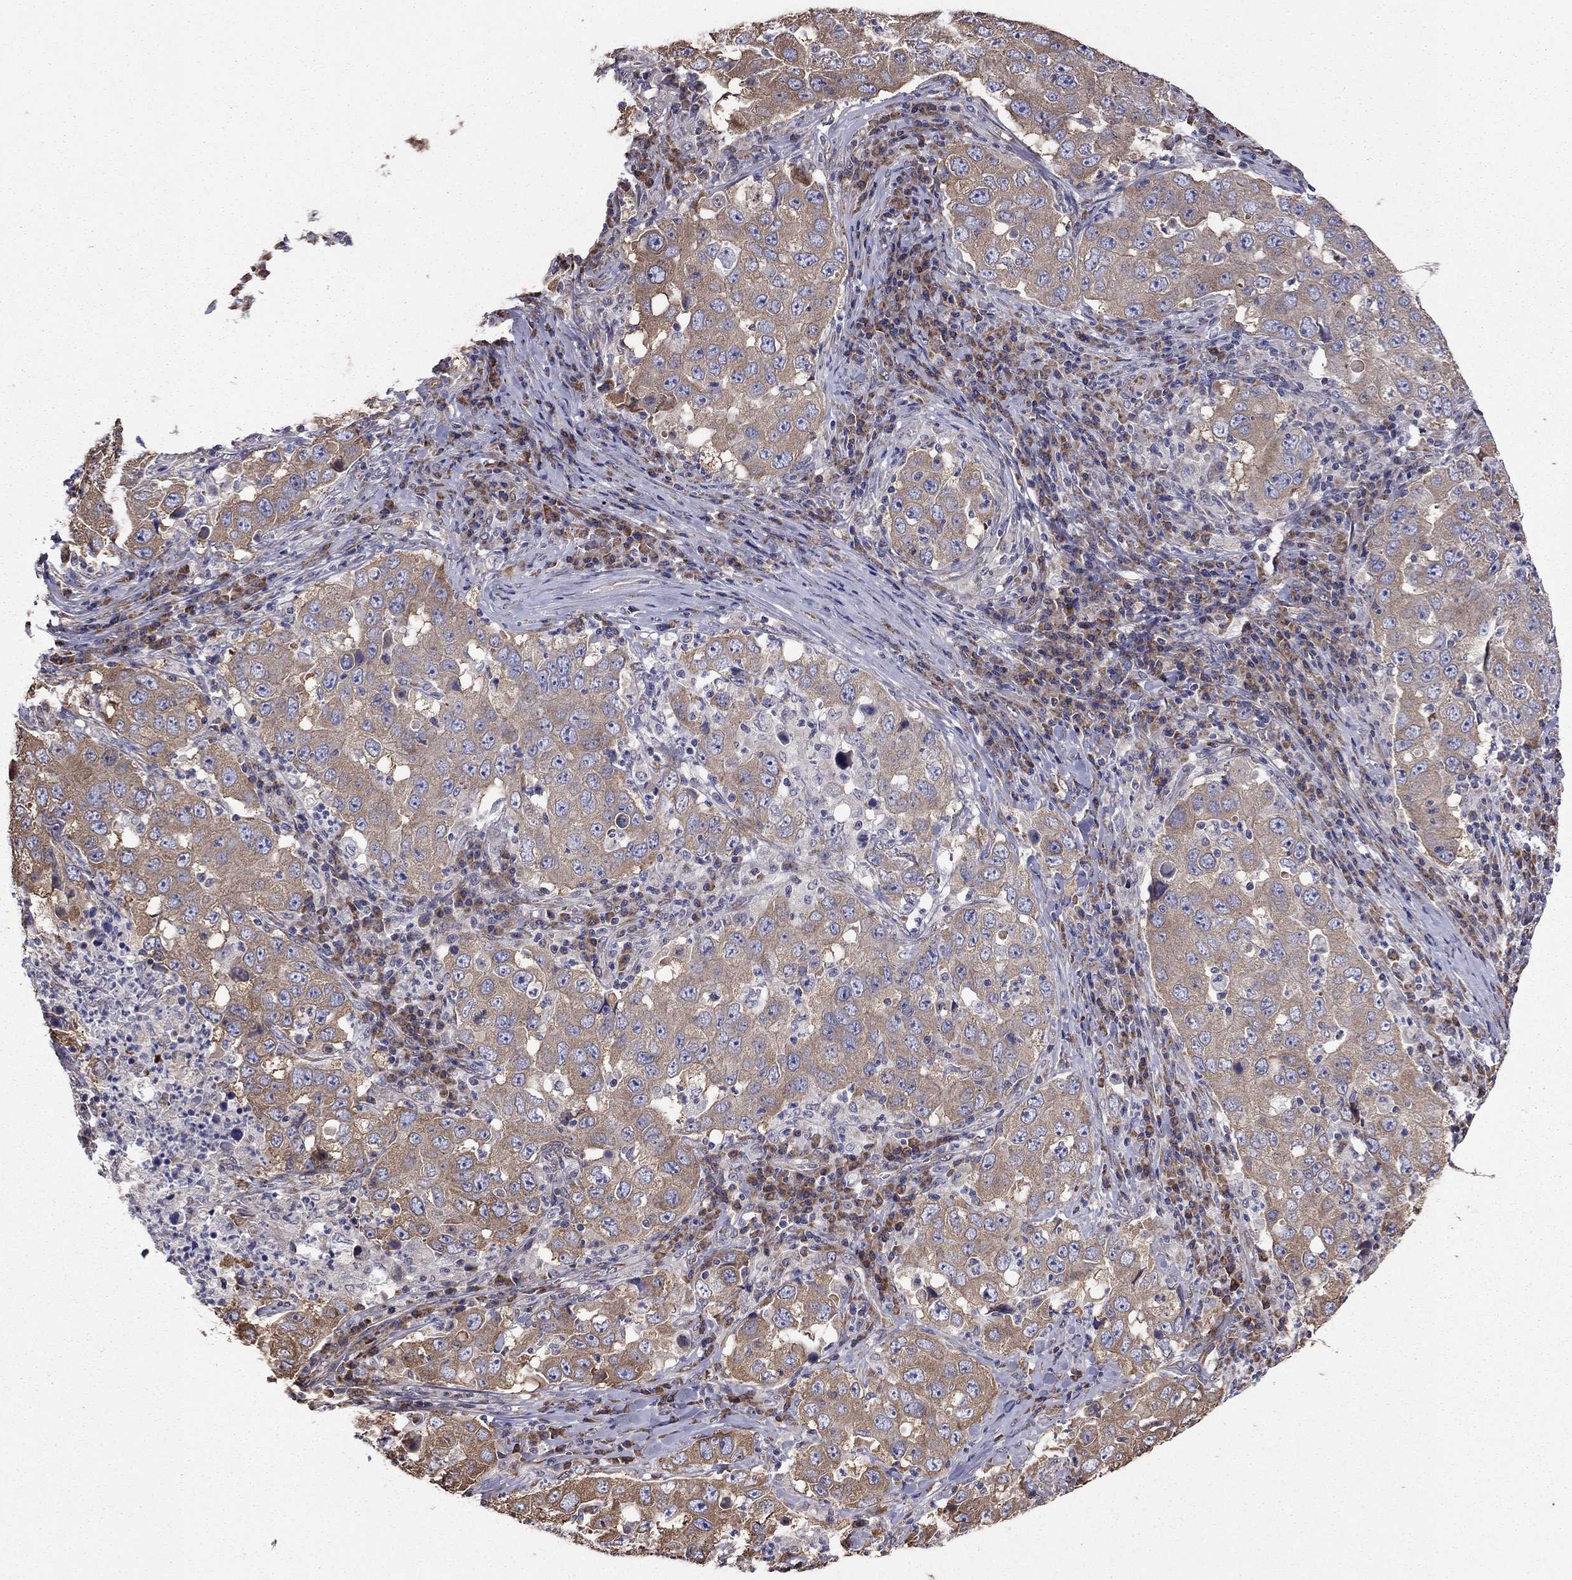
{"staining": {"intensity": "moderate", "quantity": "25%-75%", "location": "cytoplasmic/membranous"}, "tissue": "lung cancer", "cell_type": "Tumor cells", "image_type": "cancer", "snomed": [{"axis": "morphology", "description": "Adenocarcinoma, NOS"}, {"axis": "topography", "description": "Lung"}], "caption": "Immunohistochemical staining of lung cancer (adenocarcinoma) reveals medium levels of moderate cytoplasmic/membranous protein staining in approximately 25%-75% of tumor cells.", "gene": "NKIRAS1", "patient": {"sex": "male", "age": 73}}